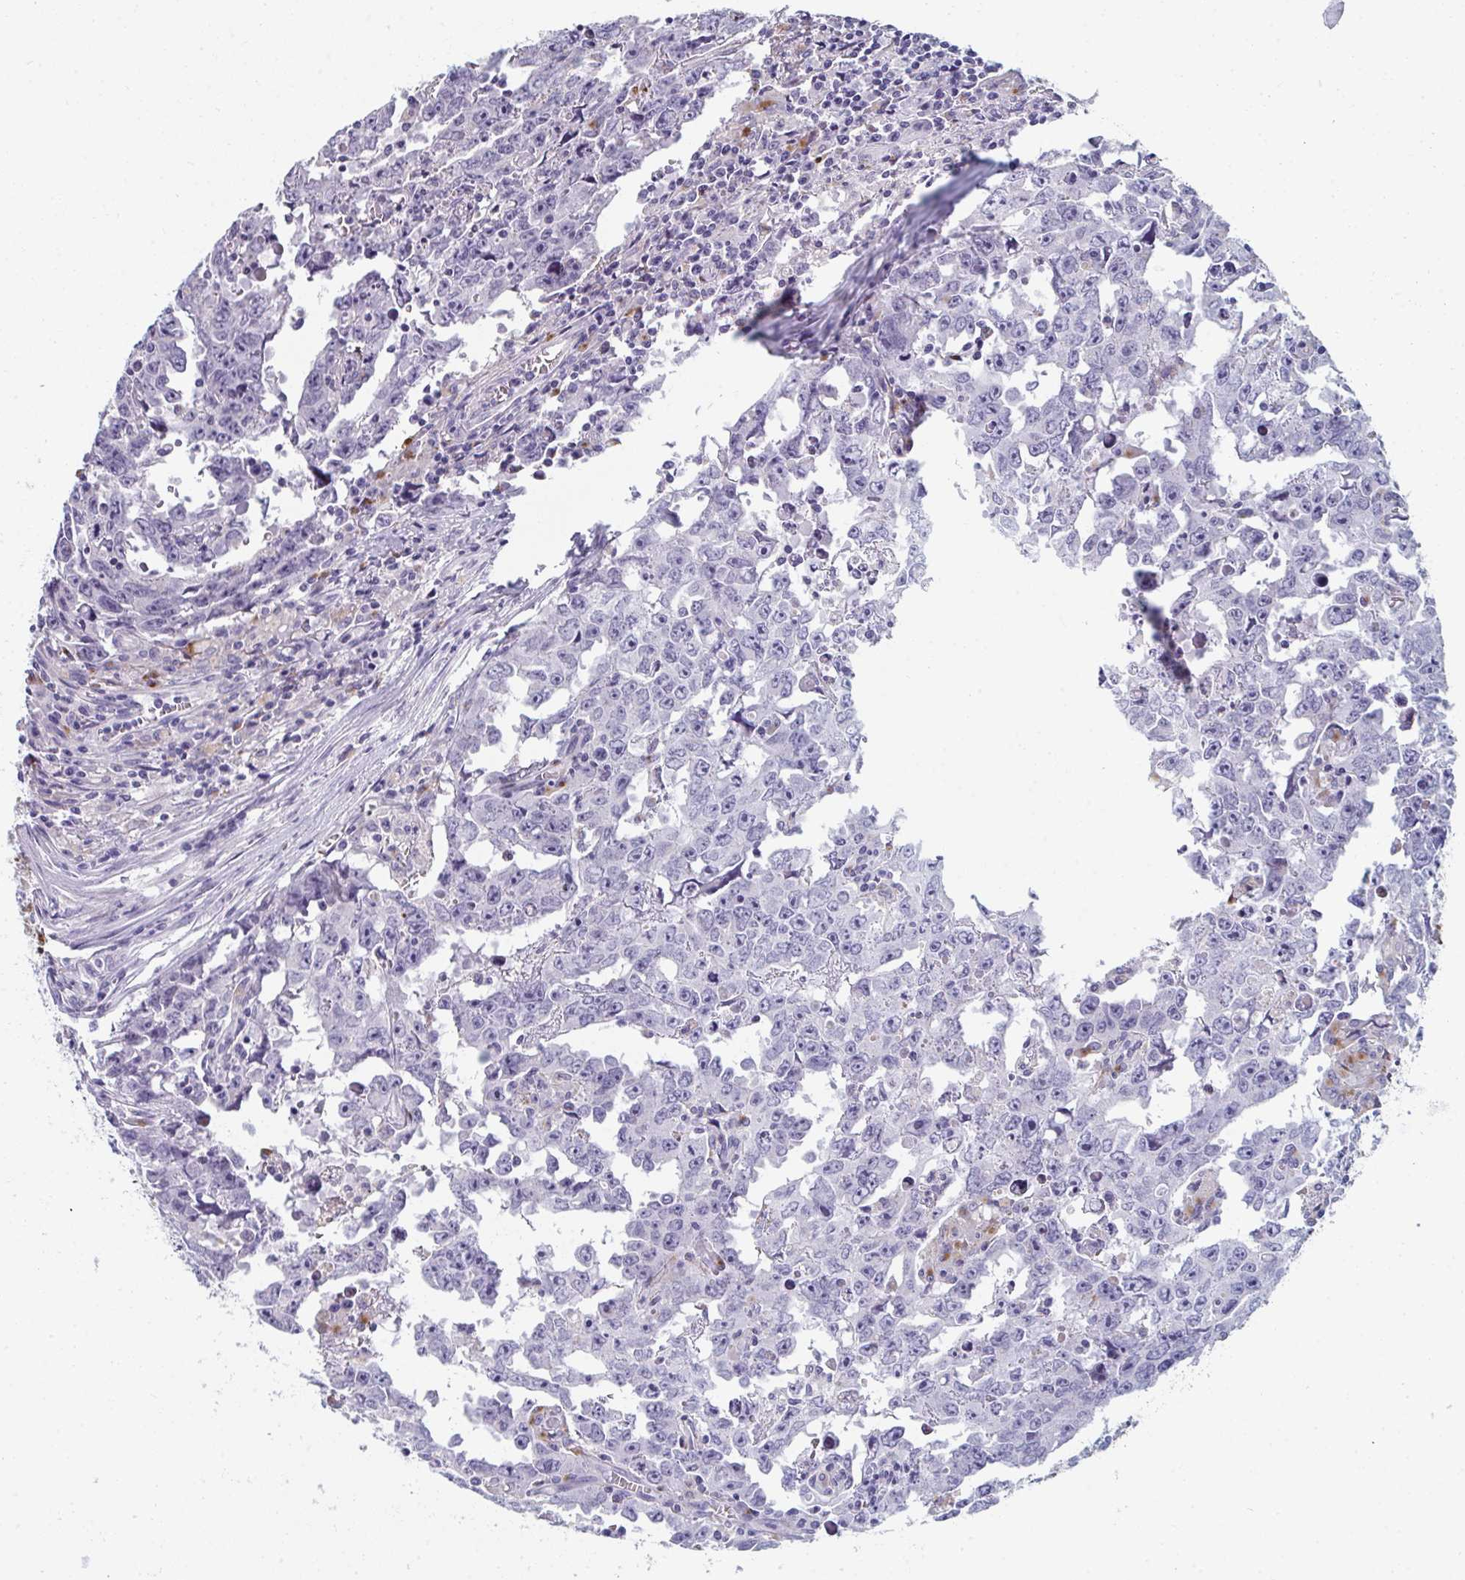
{"staining": {"intensity": "negative", "quantity": "none", "location": "none"}, "tissue": "testis cancer", "cell_type": "Tumor cells", "image_type": "cancer", "snomed": [{"axis": "morphology", "description": "Carcinoma, Embryonal, NOS"}, {"axis": "topography", "description": "Testis"}], "caption": "A high-resolution micrograph shows immunohistochemistry staining of testis embryonal carcinoma, which reveals no significant positivity in tumor cells.", "gene": "EIF1AD", "patient": {"sex": "male", "age": 22}}